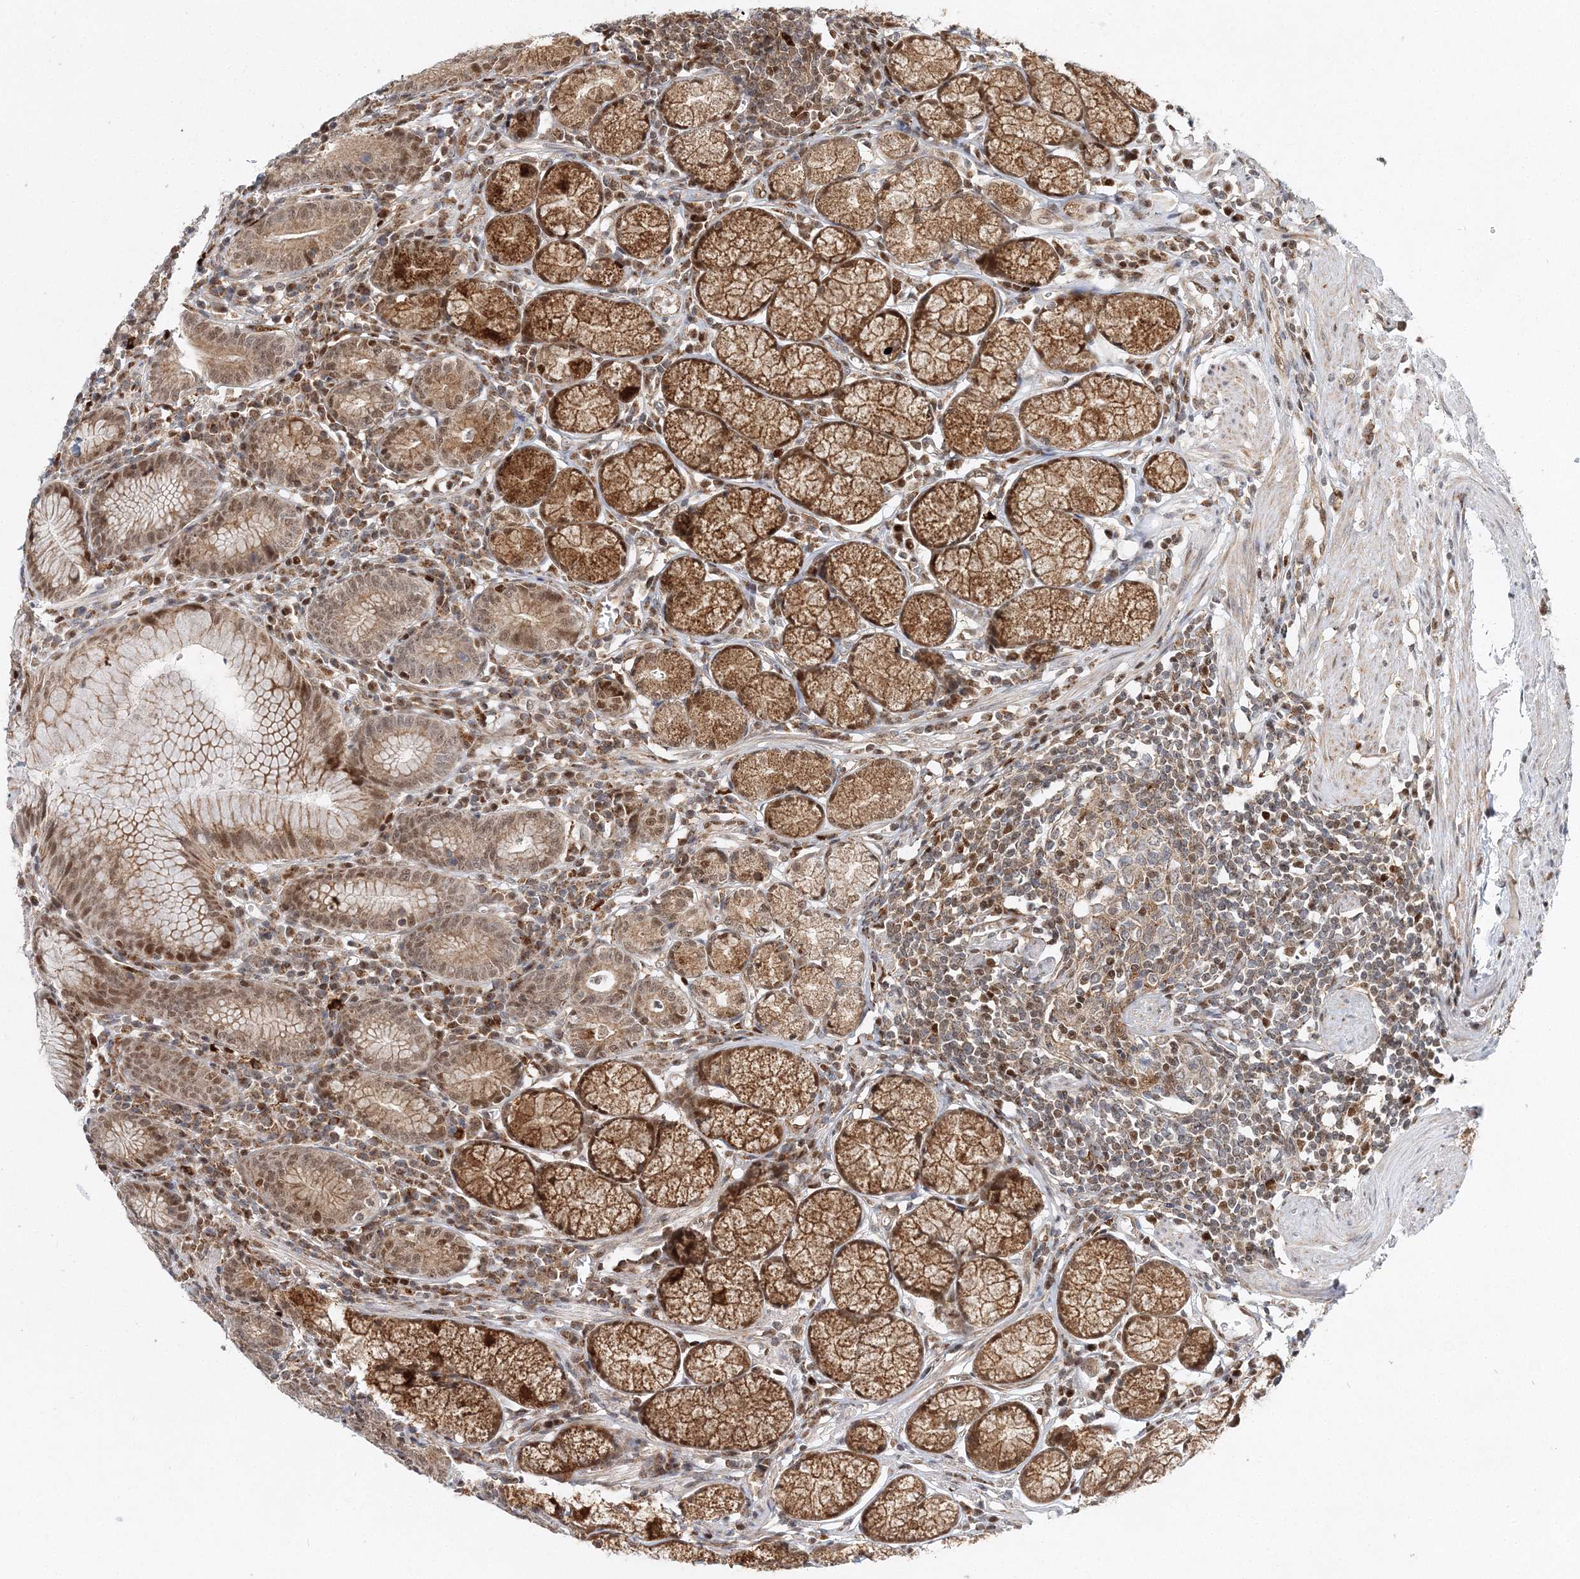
{"staining": {"intensity": "strong", "quantity": ">75%", "location": "cytoplasmic/membranous"}, "tissue": "stomach", "cell_type": "Glandular cells", "image_type": "normal", "snomed": [{"axis": "morphology", "description": "Normal tissue, NOS"}, {"axis": "topography", "description": "Stomach"}], "caption": "IHC photomicrograph of benign stomach stained for a protein (brown), which shows high levels of strong cytoplasmic/membranous positivity in about >75% of glandular cells.", "gene": "RAB11FIP2", "patient": {"sex": "male", "age": 55}}